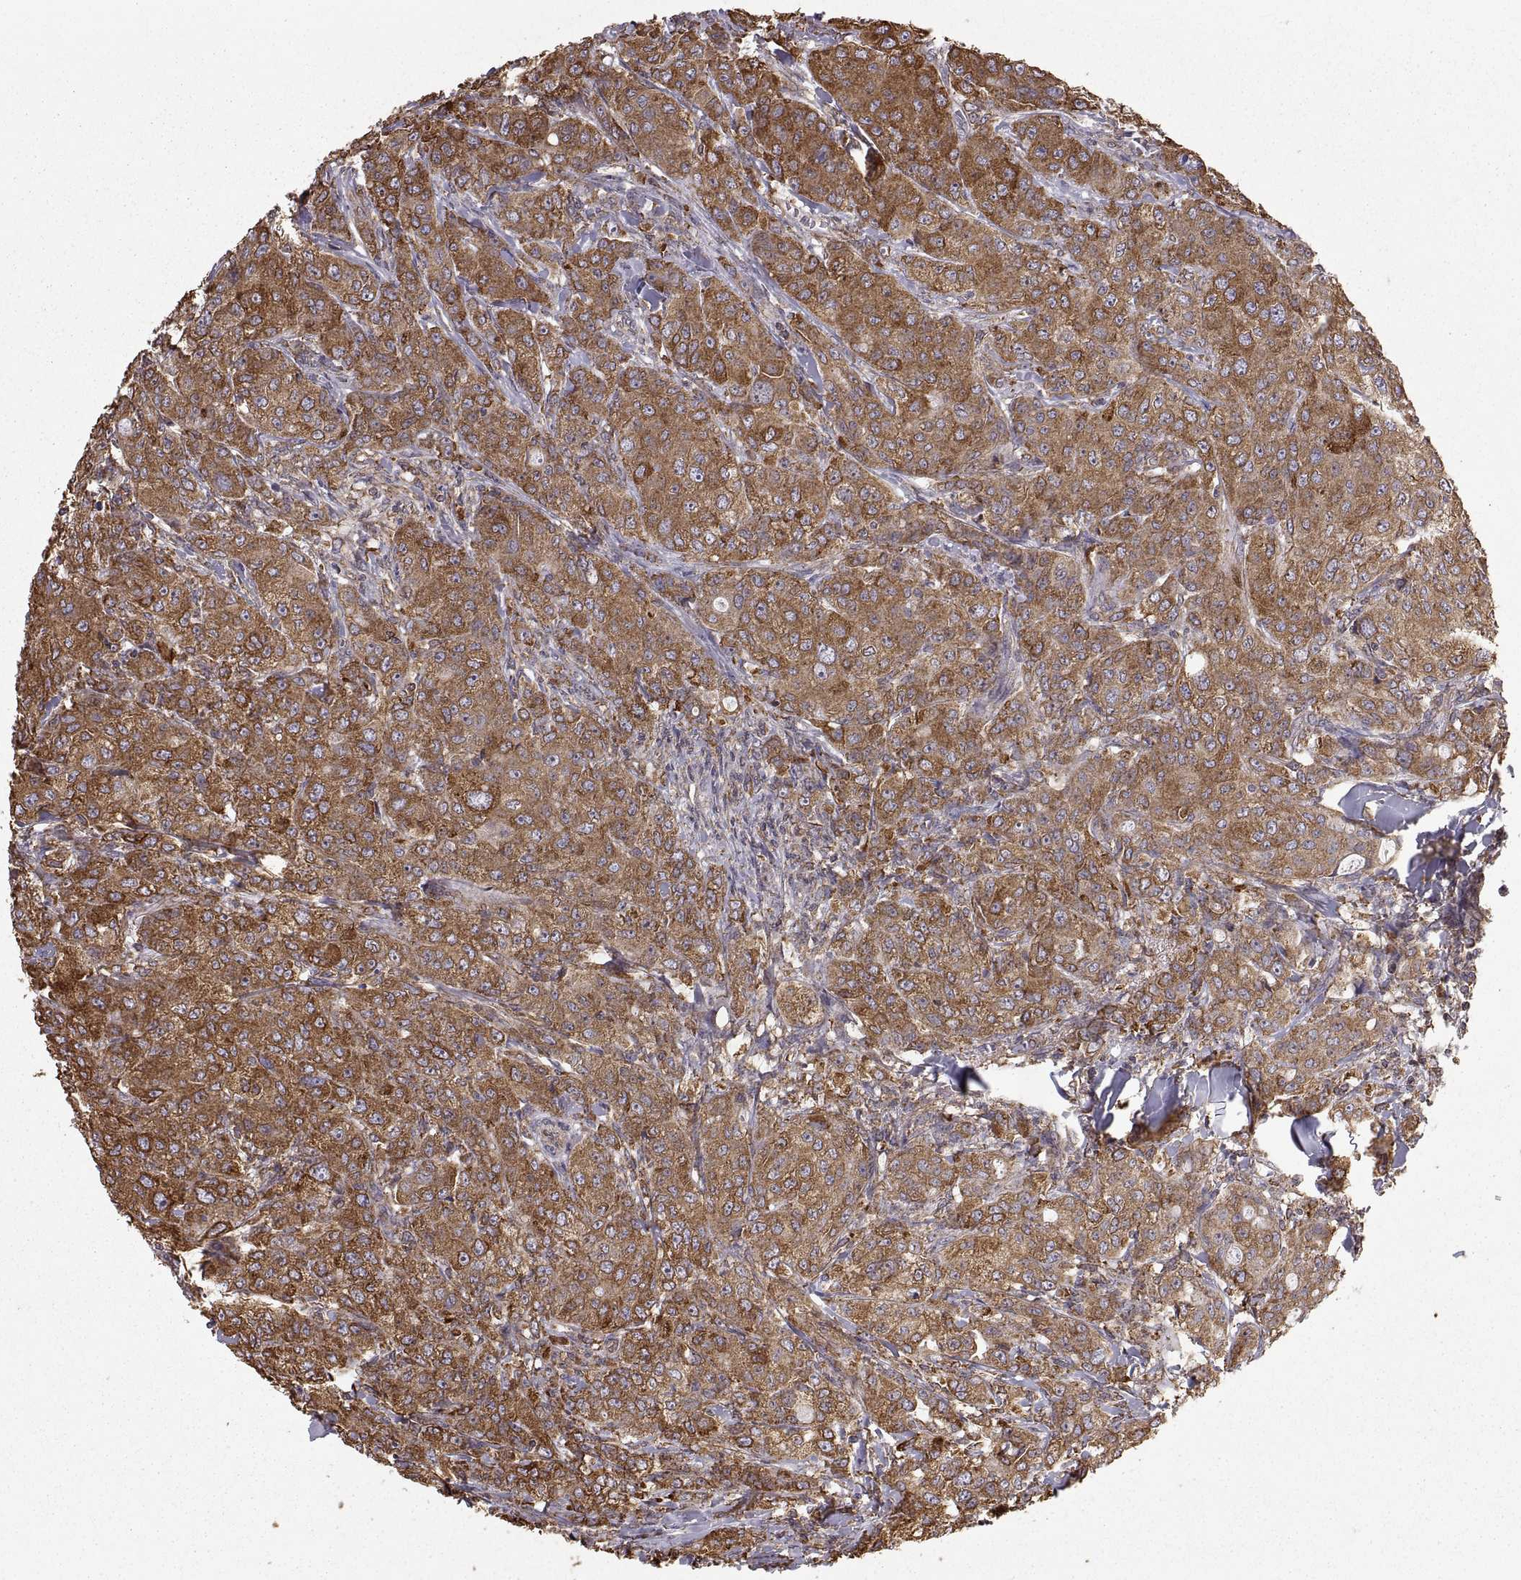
{"staining": {"intensity": "strong", "quantity": "25%-75%", "location": "cytoplasmic/membranous"}, "tissue": "breast cancer", "cell_type": "Tumor cells", "image_type": "cancer", "snomed": [{"axis": "morphology", "description": "Duct carcinoma"}, {"axis": "topography", "description": "Breast"}], "caption": "Immunohistochemical staining of human breast invasive ductal carcinoma exhibits high levels of strong cytoplasmic/membranous positivity in about 25%-75% of tumor cells.", "gene": "PDIA3", "patient": {"sex": "female", "age": 43}}